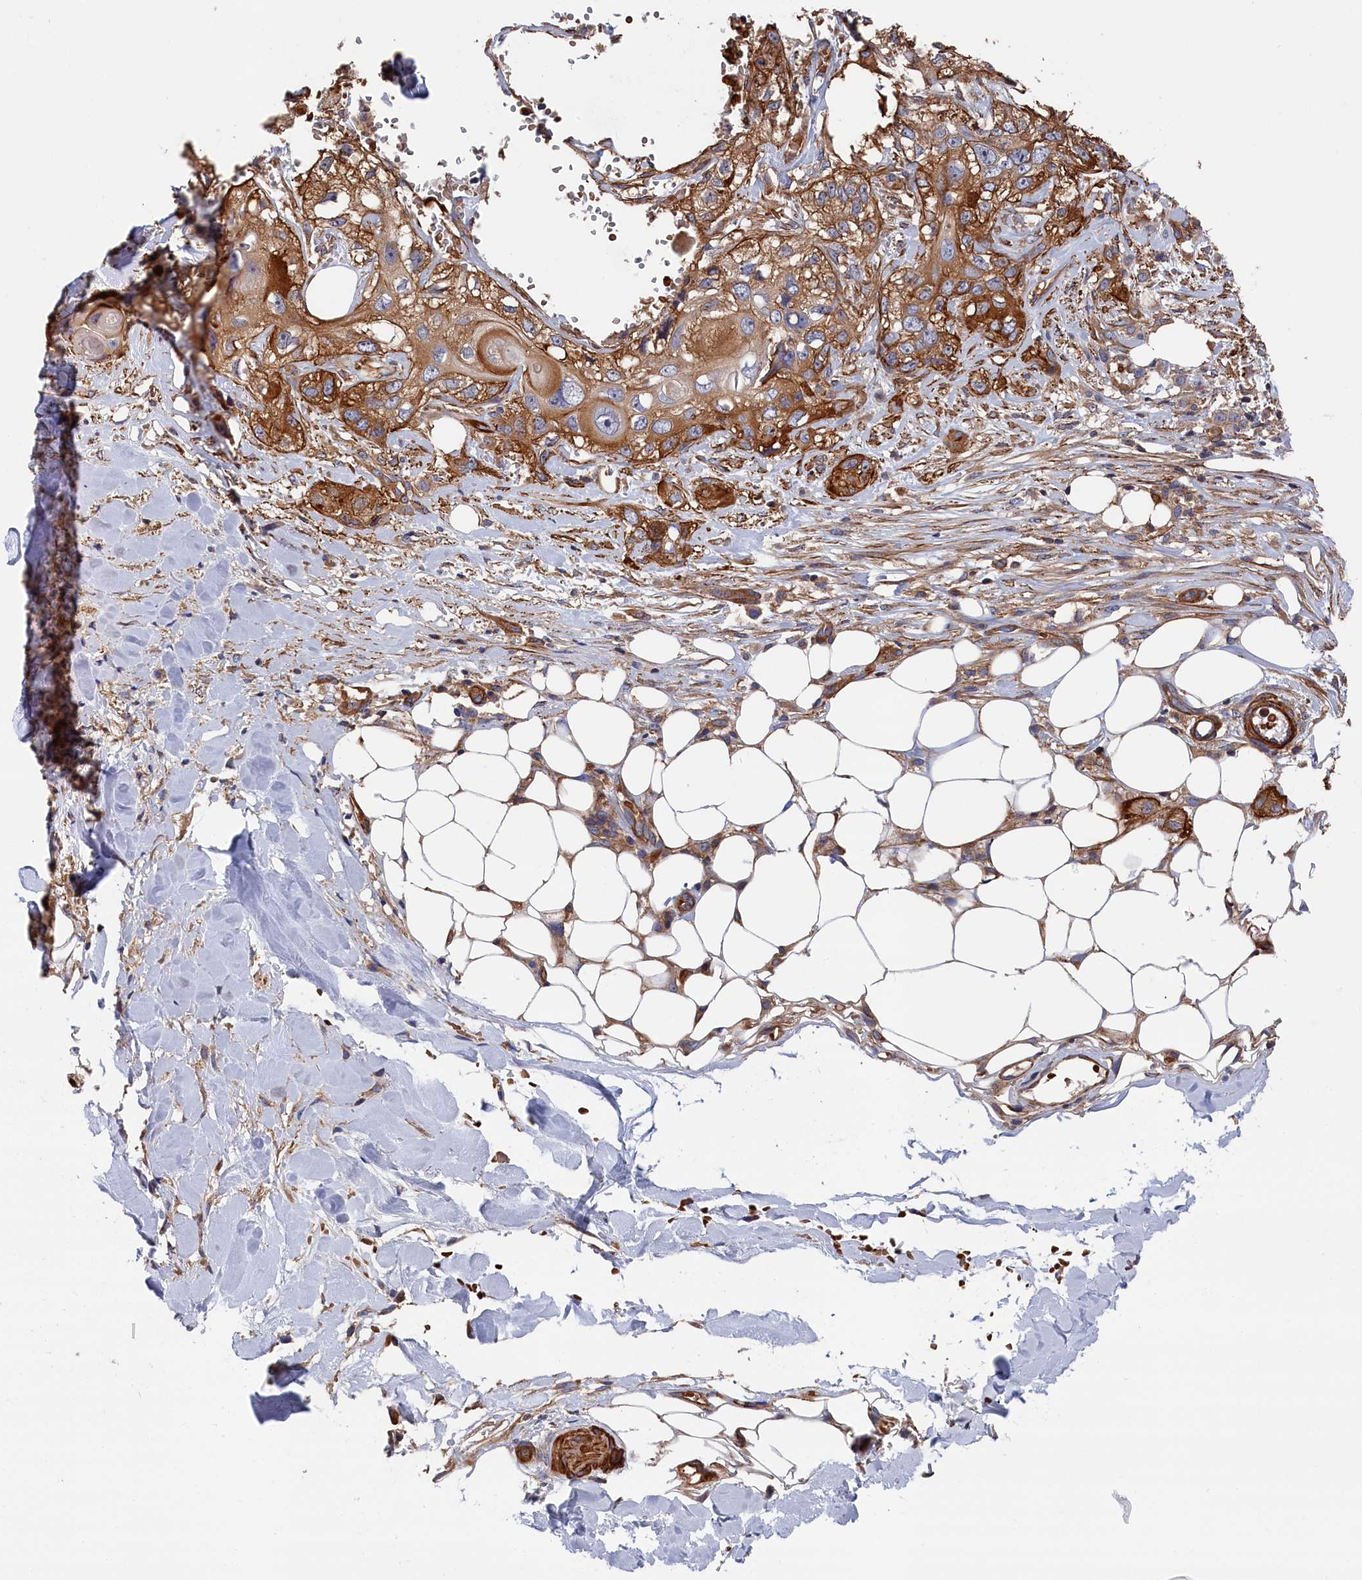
{"staining": {"intensity": "moderate", "quantity": ">75%", "location": "cytoplasmic/membranous"}, "tissue": "skin cancer", "cell_type": "Tumor cells", "image_type": "cancer", "snomed": [{"axis": "morphology", "description": "Normal tissue, NOS"}, {"axis": "morphology", "description": "Squamous cell carcinoma, NOS"}, {"axis": "topography", "description": "Skin"}], "caption": "The immunohistochemical stain highlights moderate cytoplasmic/membranous staining in tumor cells of squamous cell carcinoma (skin) tissue. The staining was performed using DAB, with brown indicating positive protein expression. Nuclei are stained blue with hematoxylin.", "gene": "LDHD", "patient": {"sex": "male", "age": 72}}